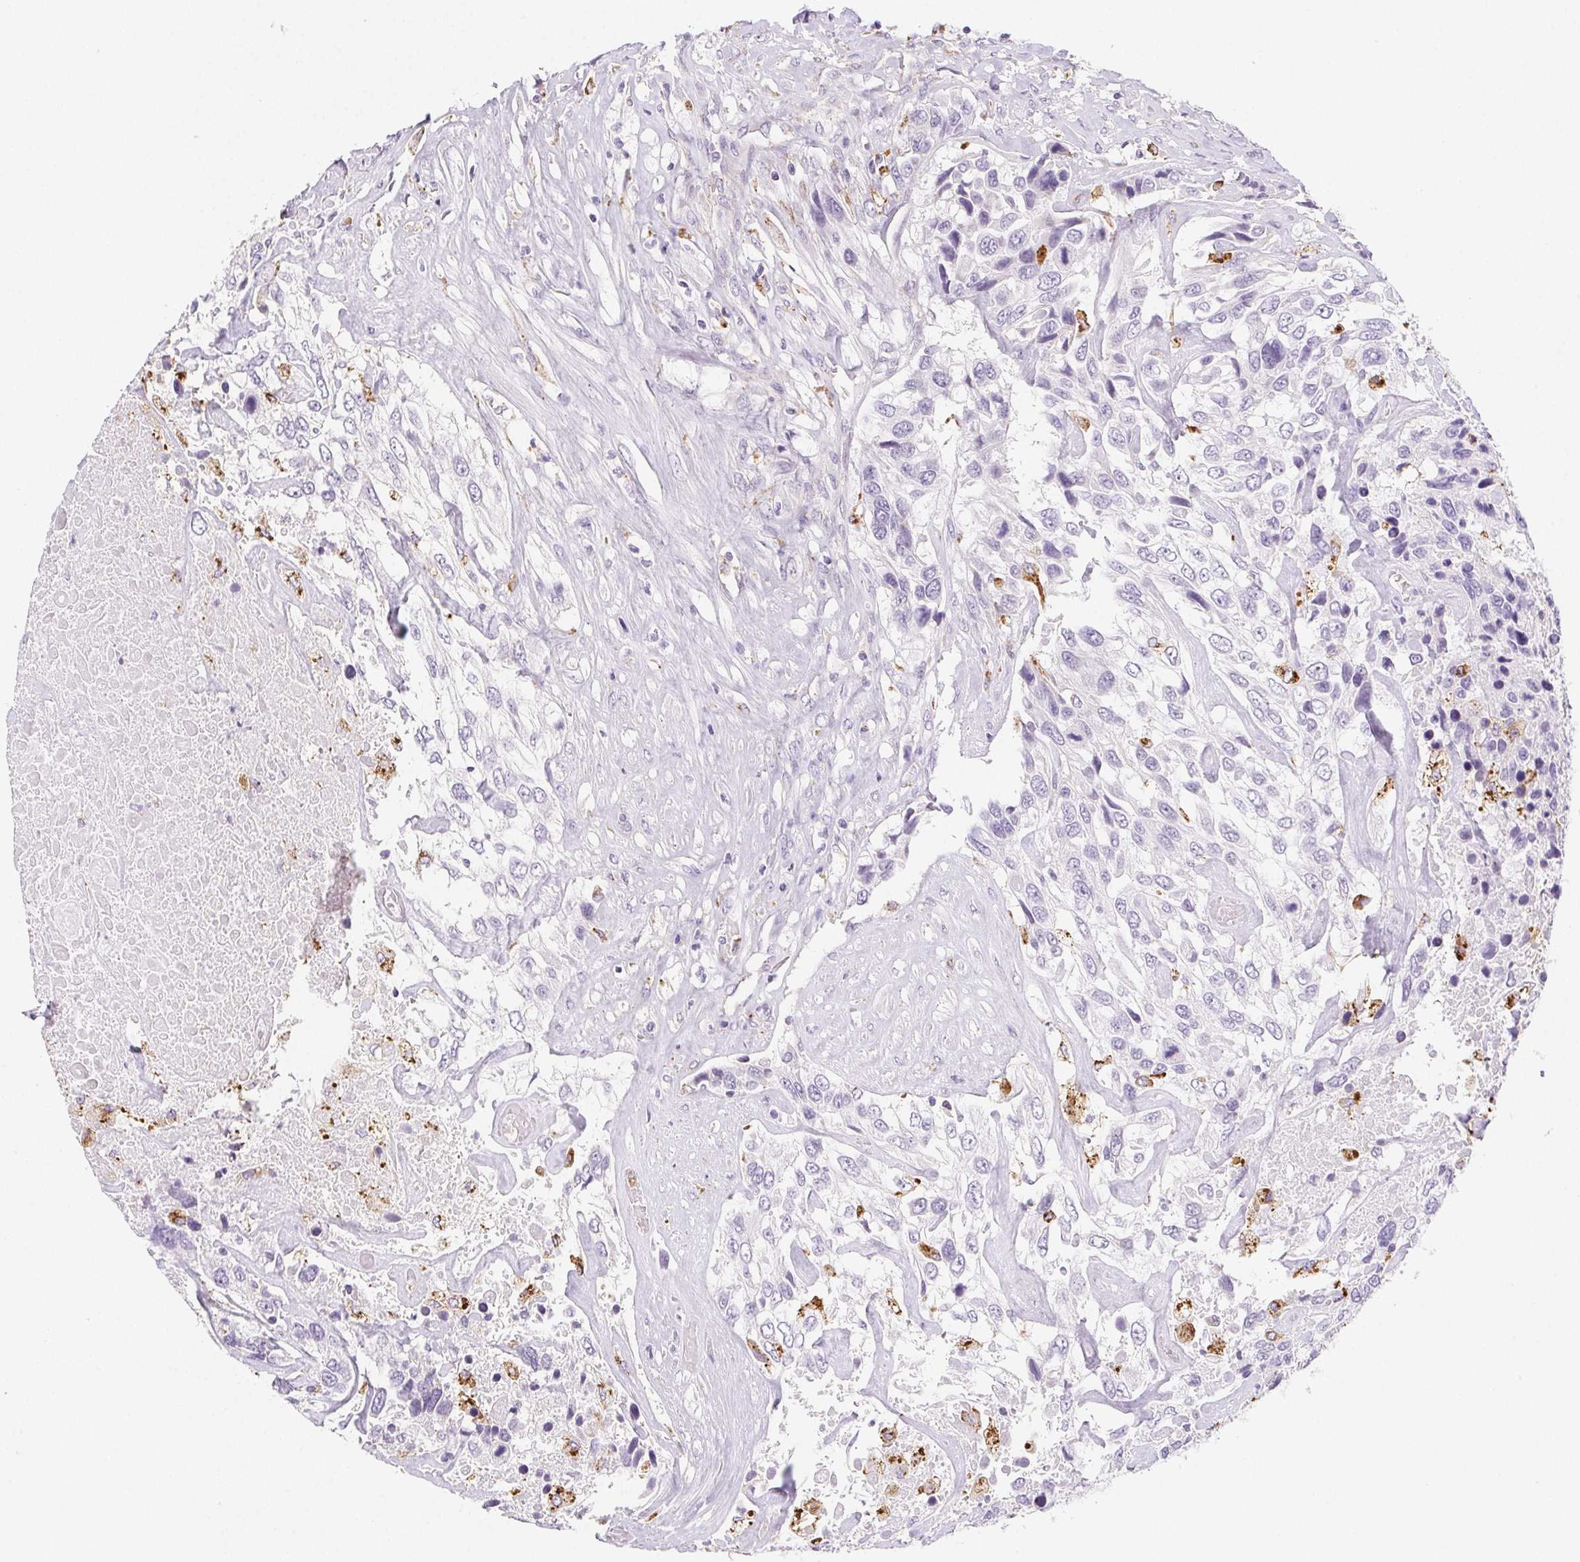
{"staining": {"intensity": "negative", "quantity": "none", "location": "none"}, "tissue": "urothelial cancer", "cell_type": "Tumor cells", "image_type": "cancer", "snomed": [{"axis": "morphology", "description": "Urothelial carcinoma, High grade"}, {"axis": "topography", "description": "Urinary bladder"}], "caption": "Tumor cells are negative for brown protein staining in urothelial cancer.", "gene": "LIPA", "patient": {"sex": "female", "age": 70}}